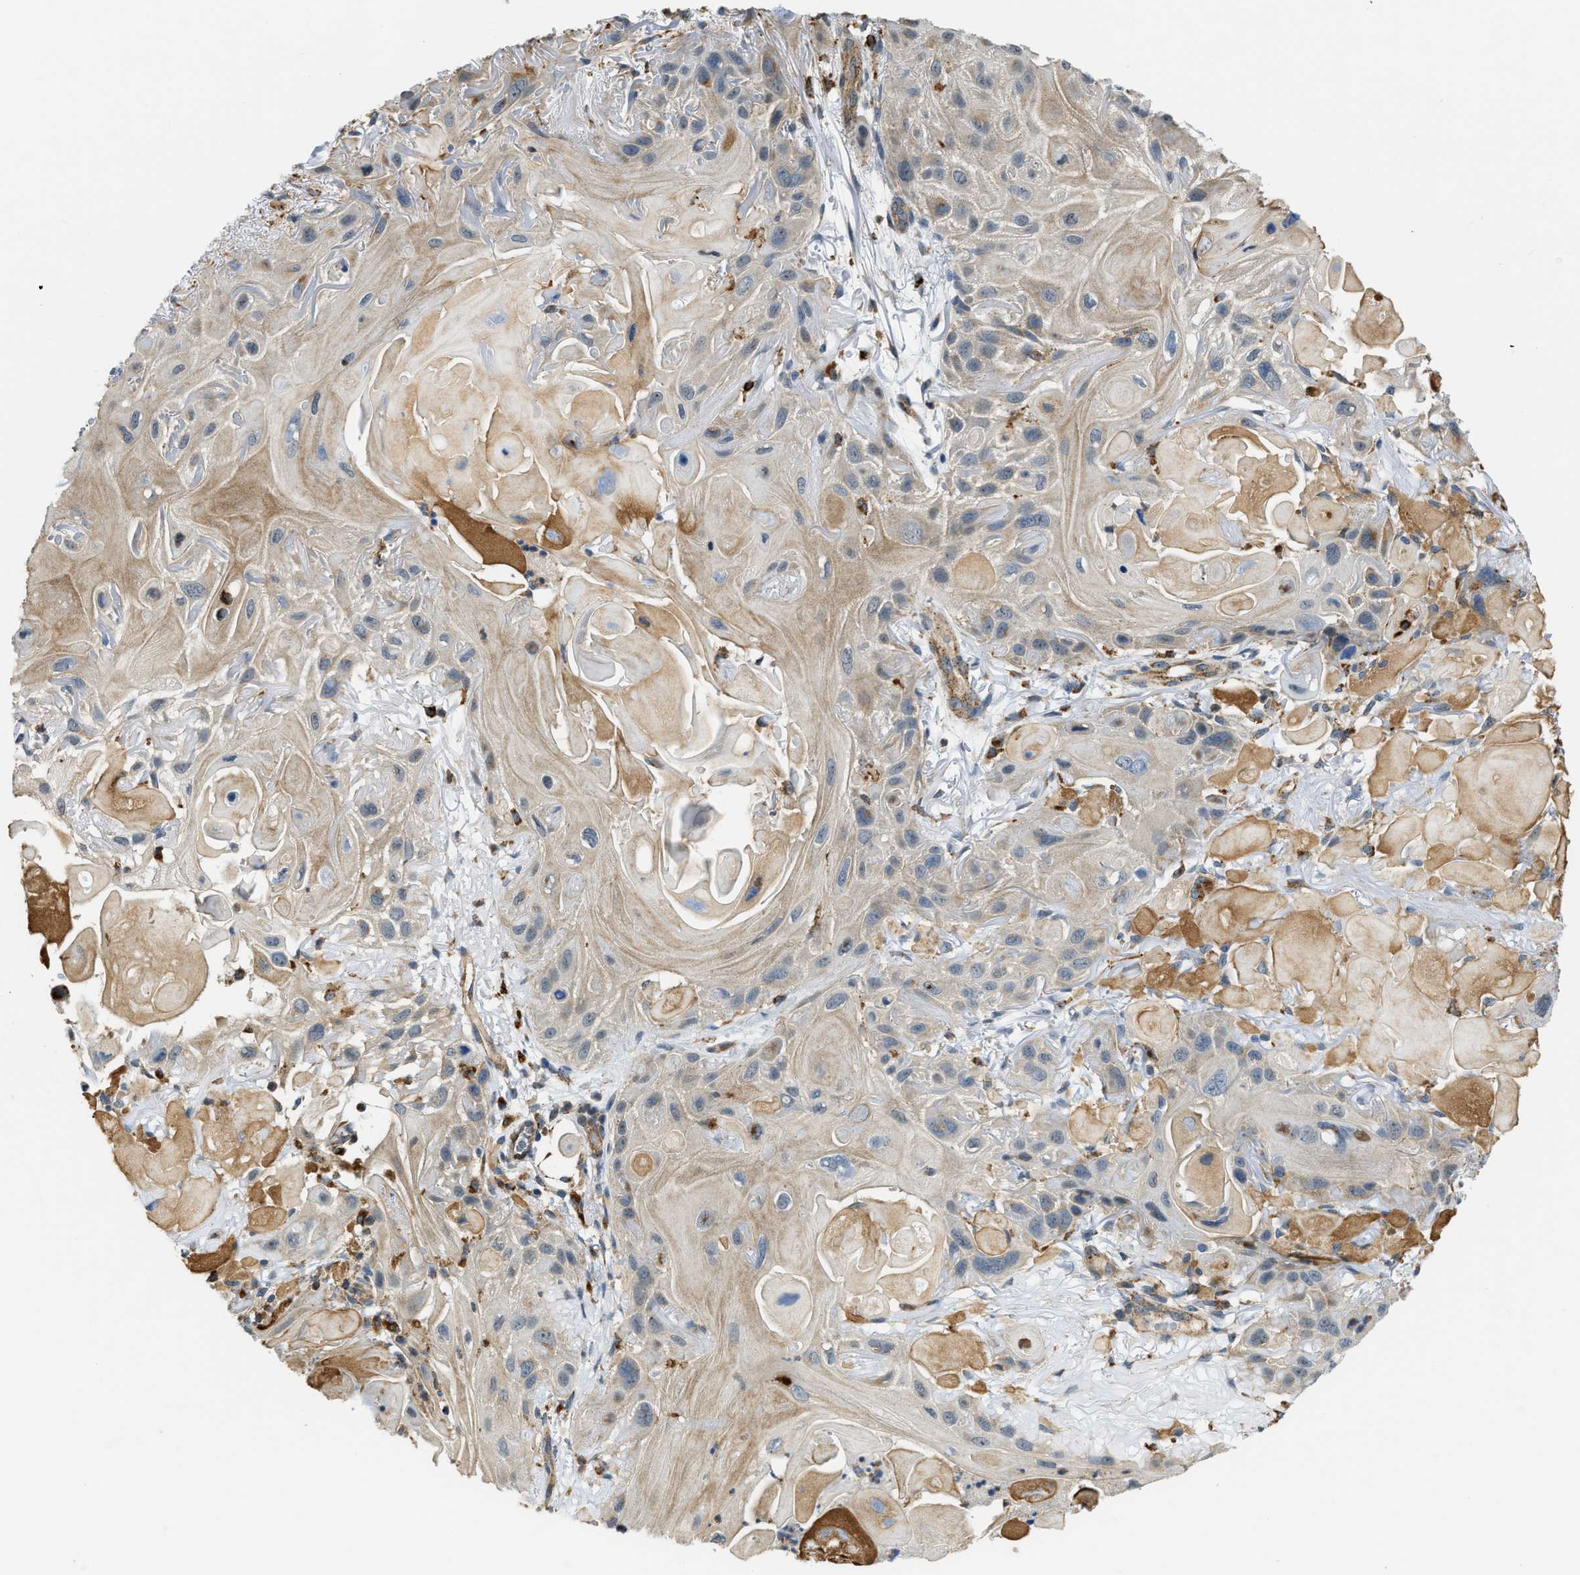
{"staining": {"intensity": "weak", "quantity": ">75%", "location": "cytoplasmic/membranous"}, "tissue": "skin cancer", "cell_type": "Tumor cells", "image_type": "cancer", "snomed": [{"axis": "morphology", "description": "Squamous cell carcinoma, NOS"}, {"axis": "topography", "description": "Skin"}], "caption": "Skin squamous cell carcinoma tissue displays weak cytoplasmic/membranous staining in approximately >75% of tumor cells, visualized by immunohistochemistry.", "gene": "STARD3NL", "patient": {"sex": "female", "age": 77}}